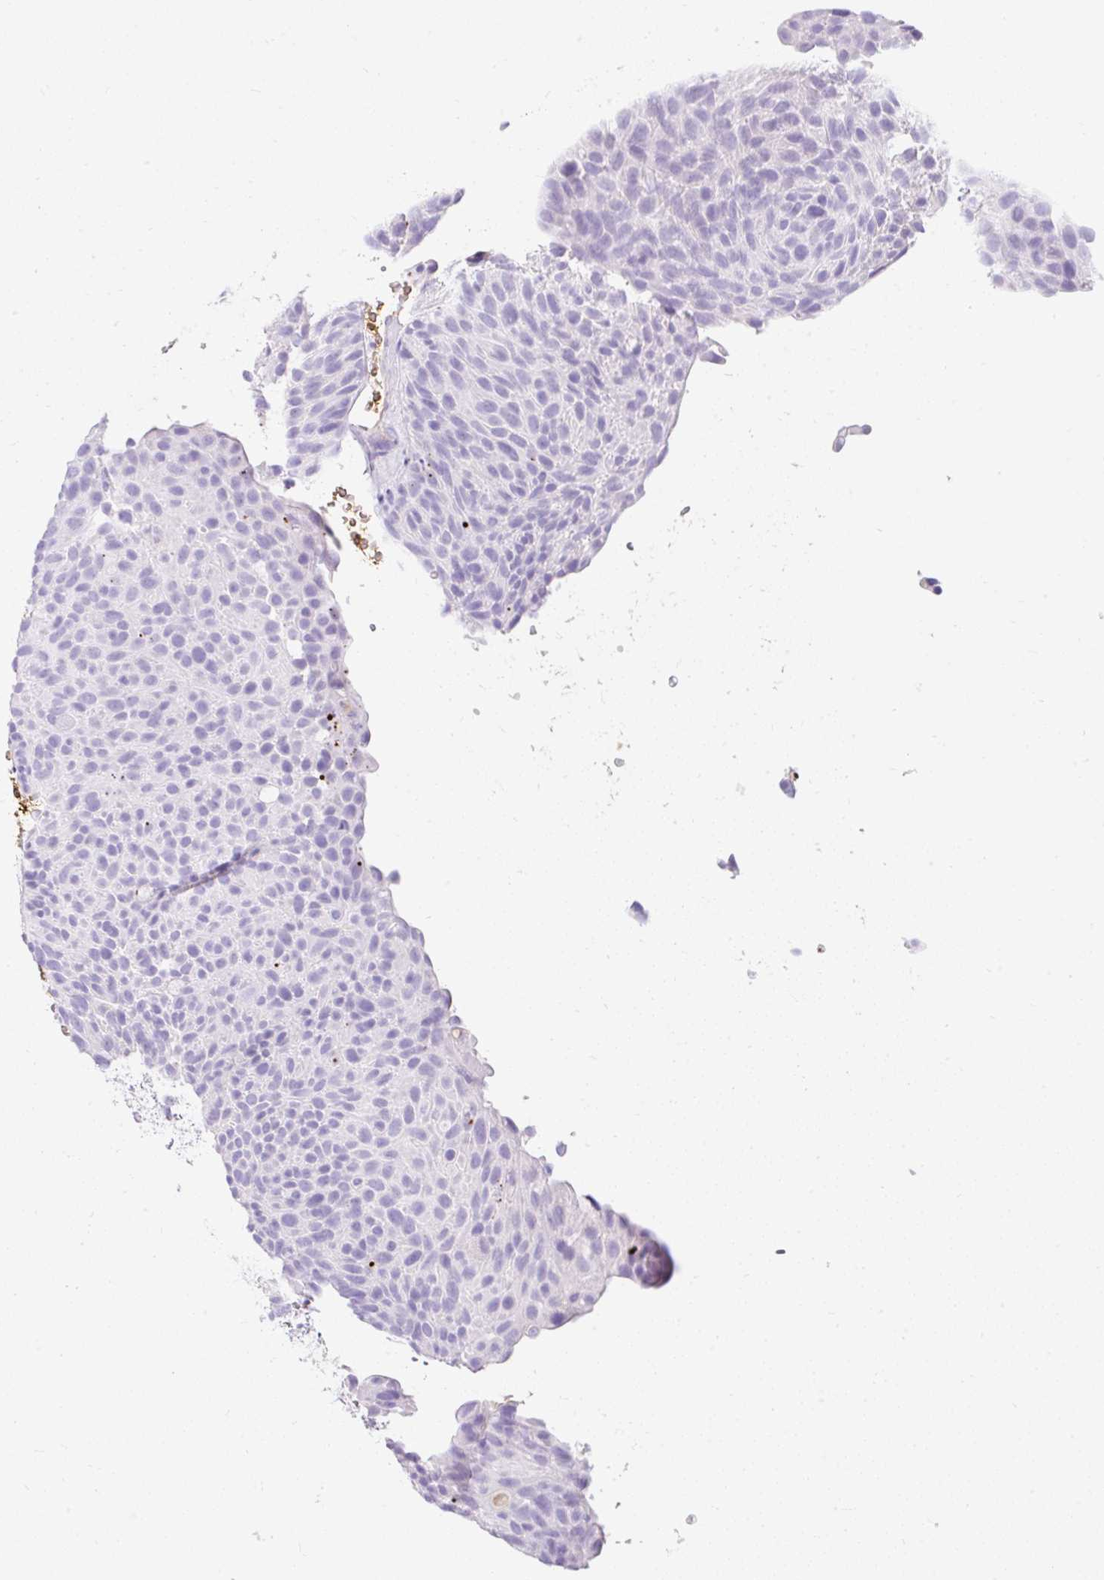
{"staining": {"intensity": "negative", "quantity": "none", "location": "none"}, "tissue": "urothelial cancer", "cell_type": "Tumor cells", "image_type": "cancer", "snomed": [{"axis": "morphology", "description": "Urothelial carcinoma, Low grade"}, {"axis": "topography", "description": "Urinary bladder"}], "caption": "Tumor cells are negative for brown protein staining in urothelial cancer.", "gene": "APOC4-APOC2", "patient": {"sex": "male", "age": 78}}